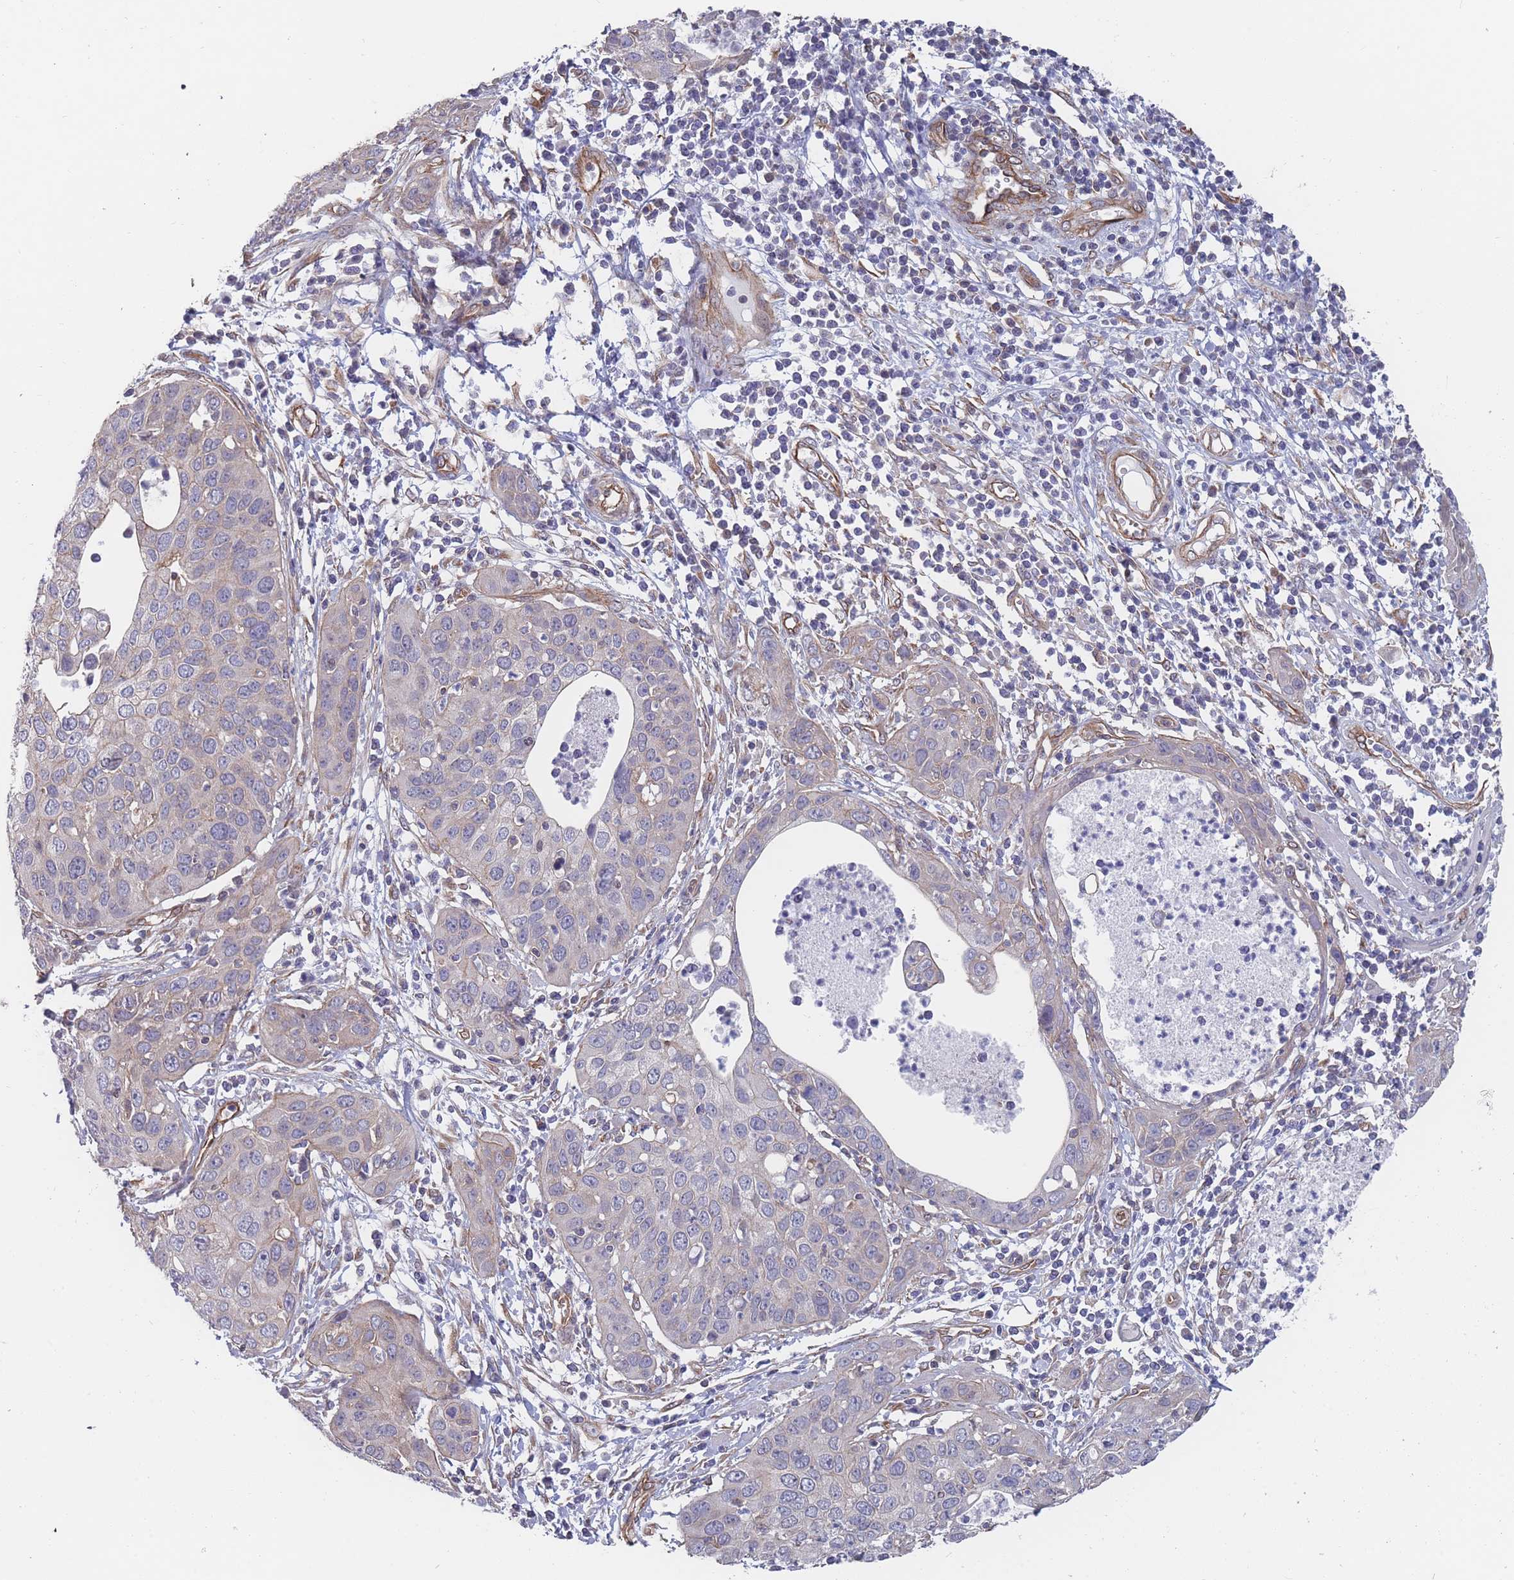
{"staining": {"intensity": "negative", "quantity": "none", "location": "none"}, "tissue": "cervical cancer", "cell_type": "Tumor cells", "image_type": "cancer", "snomed": [{"axis": "morphology", "description": "Squamous cell carcinoma, NOS"}, {"axis": "topography", "description": "Cervix"}], "caption": "This is a histopathology image of immunohistochemistry staining of squamous cell carcinoma (cervical), which shows no staining in tumor cells.", "gene": "SLC1A6", "patient": {"sex": "female", "age": 36}}